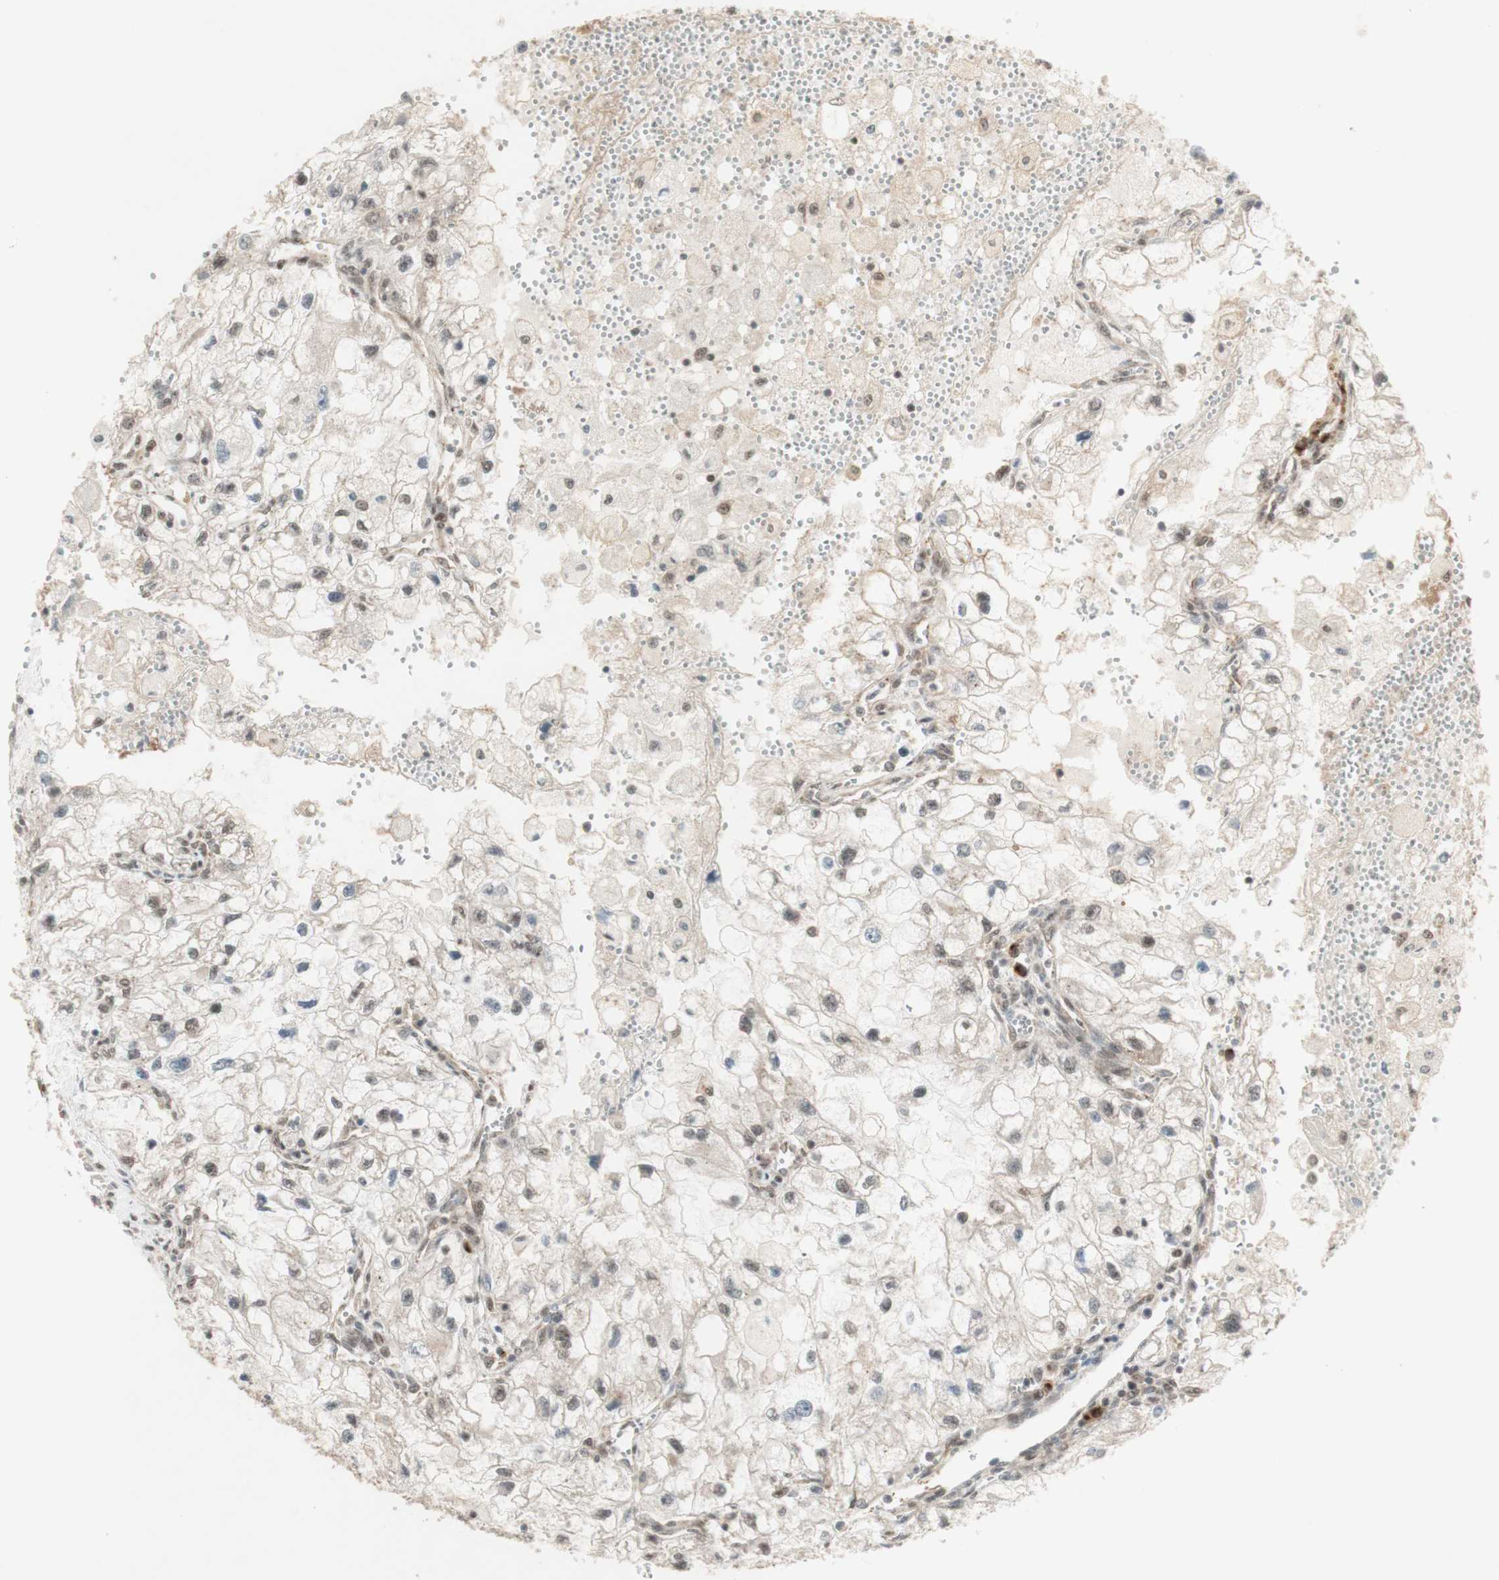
{"staining": {"intensity": "moderate", "quantity": ">75%", "location": "cytoplasmic/membranous"}, "tissue": "renal cancer", "cell_type": "Tumor cells", "image_type": "cancer", "snomed": [{"axis": "morphology", "description": "Adenocarcinoma, NOS"}, {"axis": "topography", "description": "Kidney"}], "caption": "This image demonstrates immunohistochemistry (IHC) staining of adenocarcinoma (renal), with medium moderate cytoplasmic/membranous positivity in about >75% of tumor cells.", "gene": "CYLD", "patient": {"sex": "female", "age": 70}}